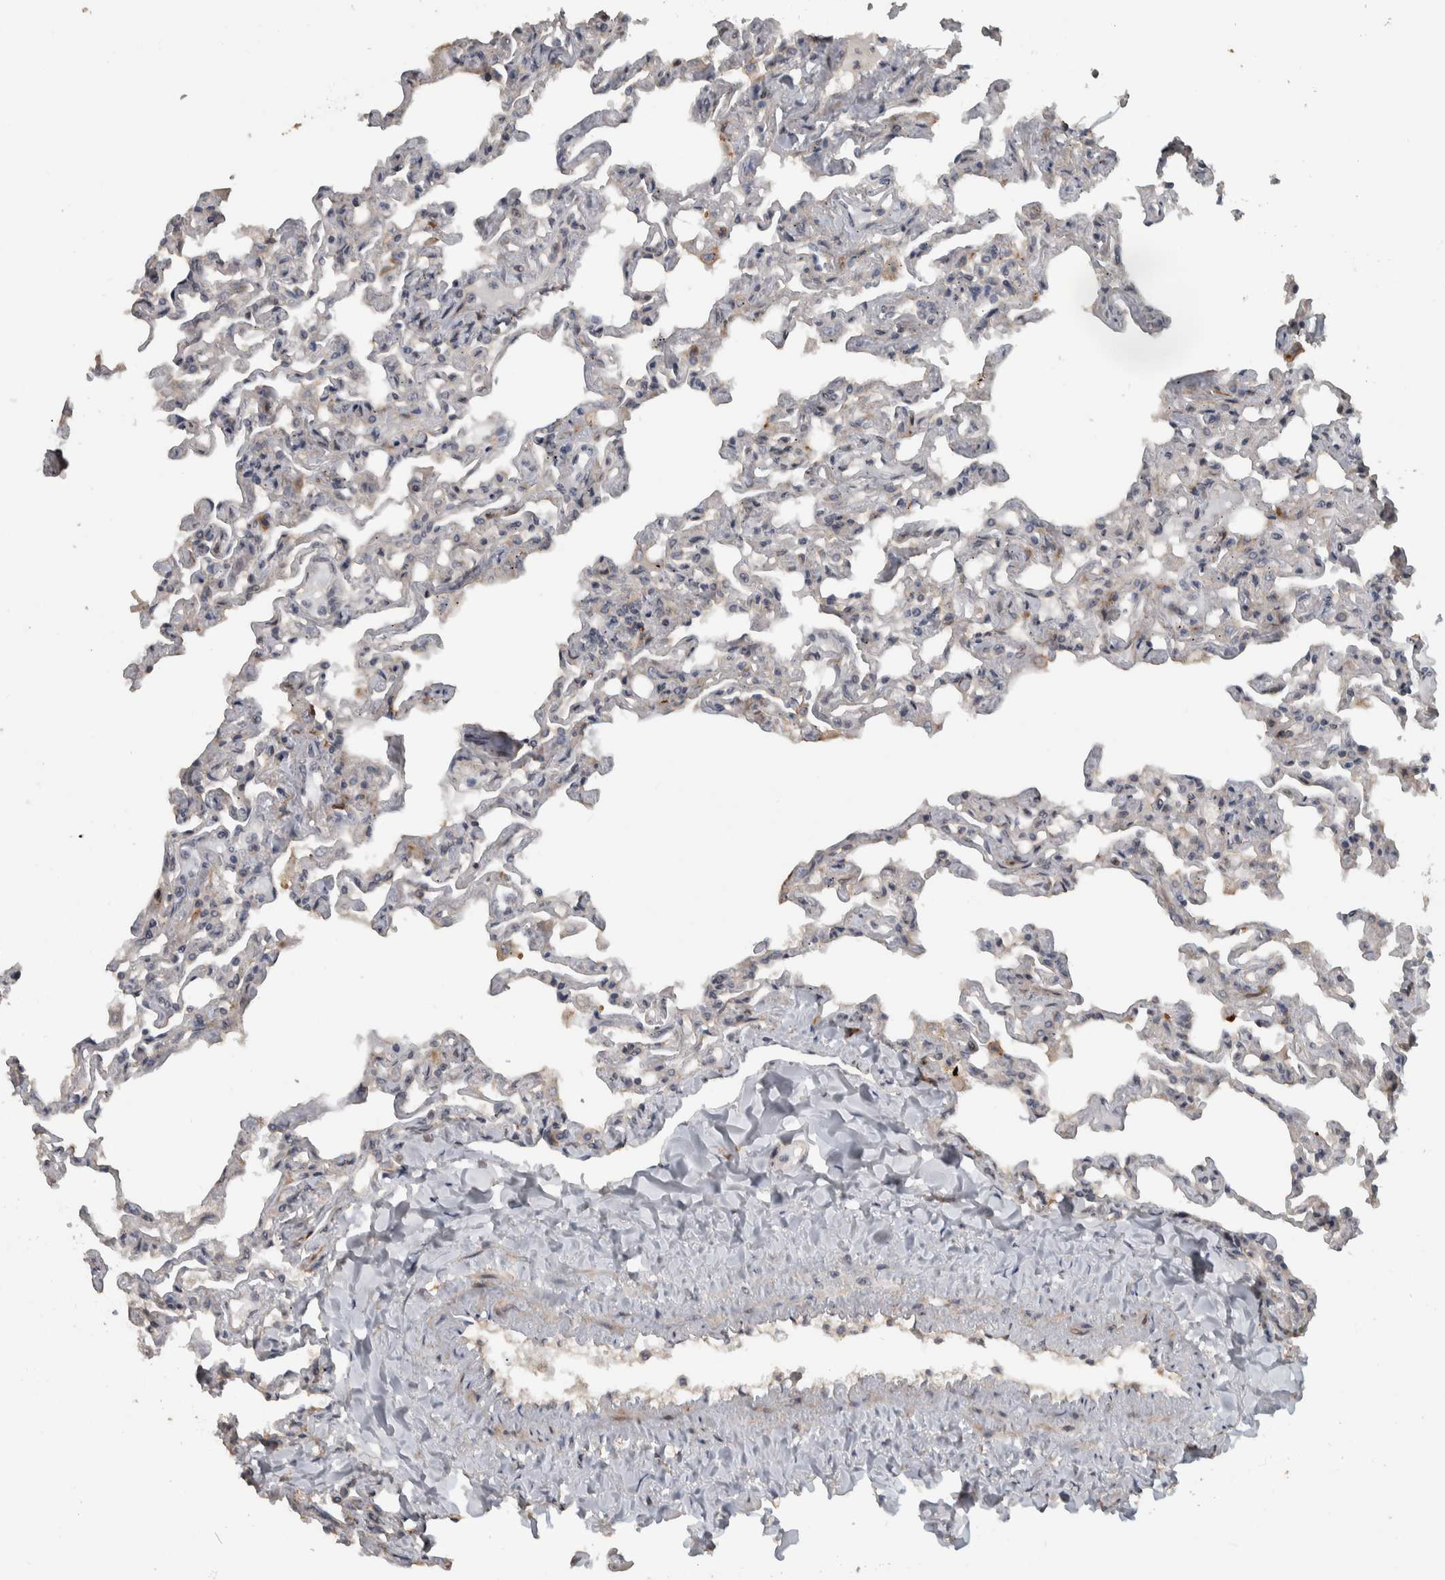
{"staining": {"intensity": "moderate", "quantity": "<25%", "location": "cytoplasmic/membranous"}, "tissue": "lung", "cell_type": "Alveolar cells", "image_type": "normal", "snomed": [{"axis": "morphology", "description": "Normal tissue, NOS"}, {"axis": "topography", "description": "Lung"}], "caption": "Immunohistochemical staining of normal lung demonstrates low levels of moderate cytoplasmic/membranous staining in about <25% of alveolar cells.", "gene": "ERAL1", "patient": {"sex": "male", "age": 21}}